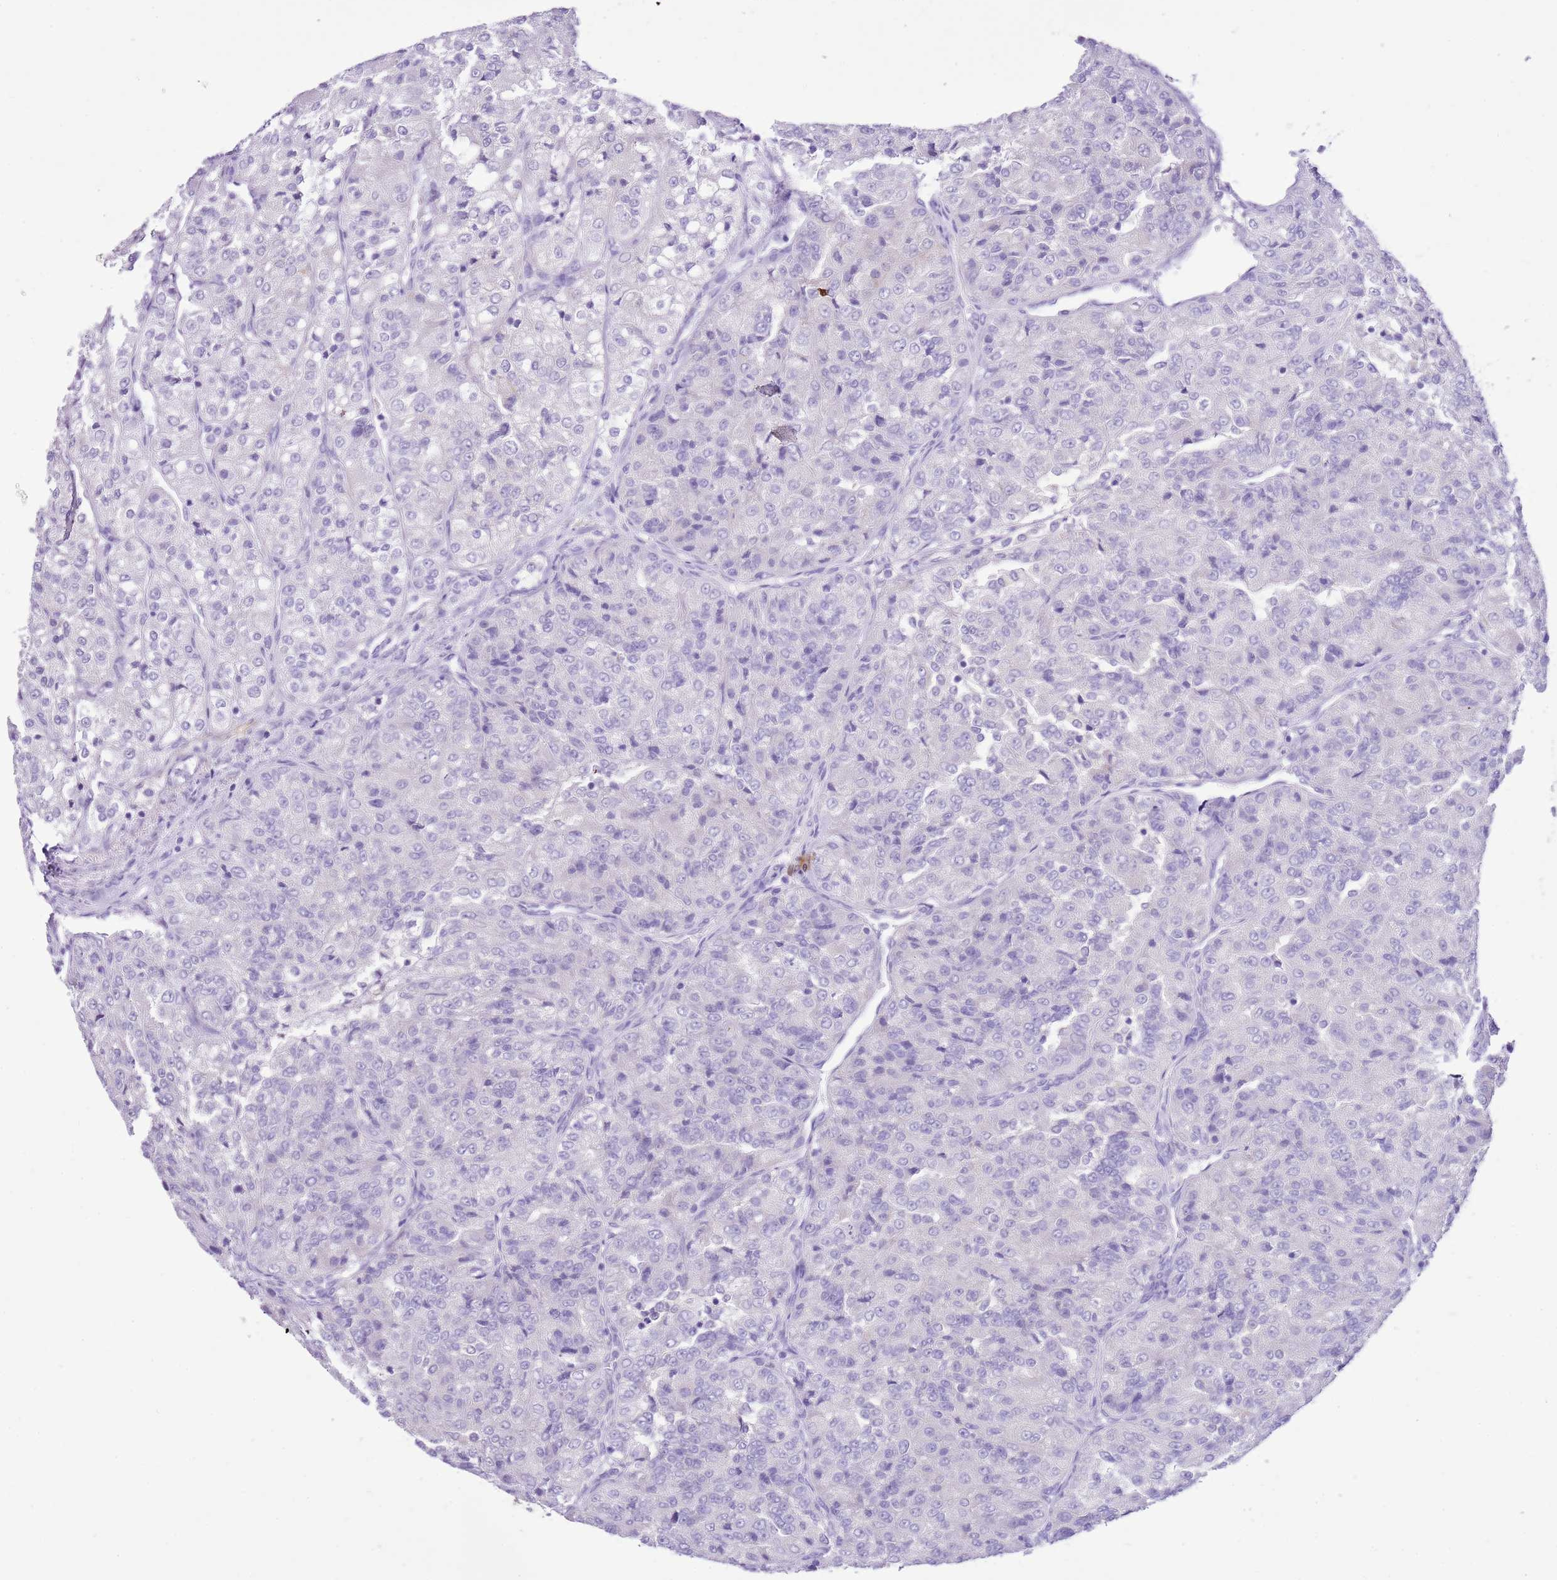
{"staining": {"intensity": "negative", "quantity": "none", "location": "none"}, "tissue": "renal cancer", "cell_type": "Tumor cells", "image_type": "cancer", "snomed": [{"axis": "morphology", "description": "Adenocarcinoma, NOS"}, {"axis": "topography", "description": "Kidney"}], "caption": "This is an immunohistochemistry histopathology image of renal adenocarcinoma. There is no positivity in tumor cells.", "gene": "AAR2", "patient": {"sex": "female", "age": 63}}